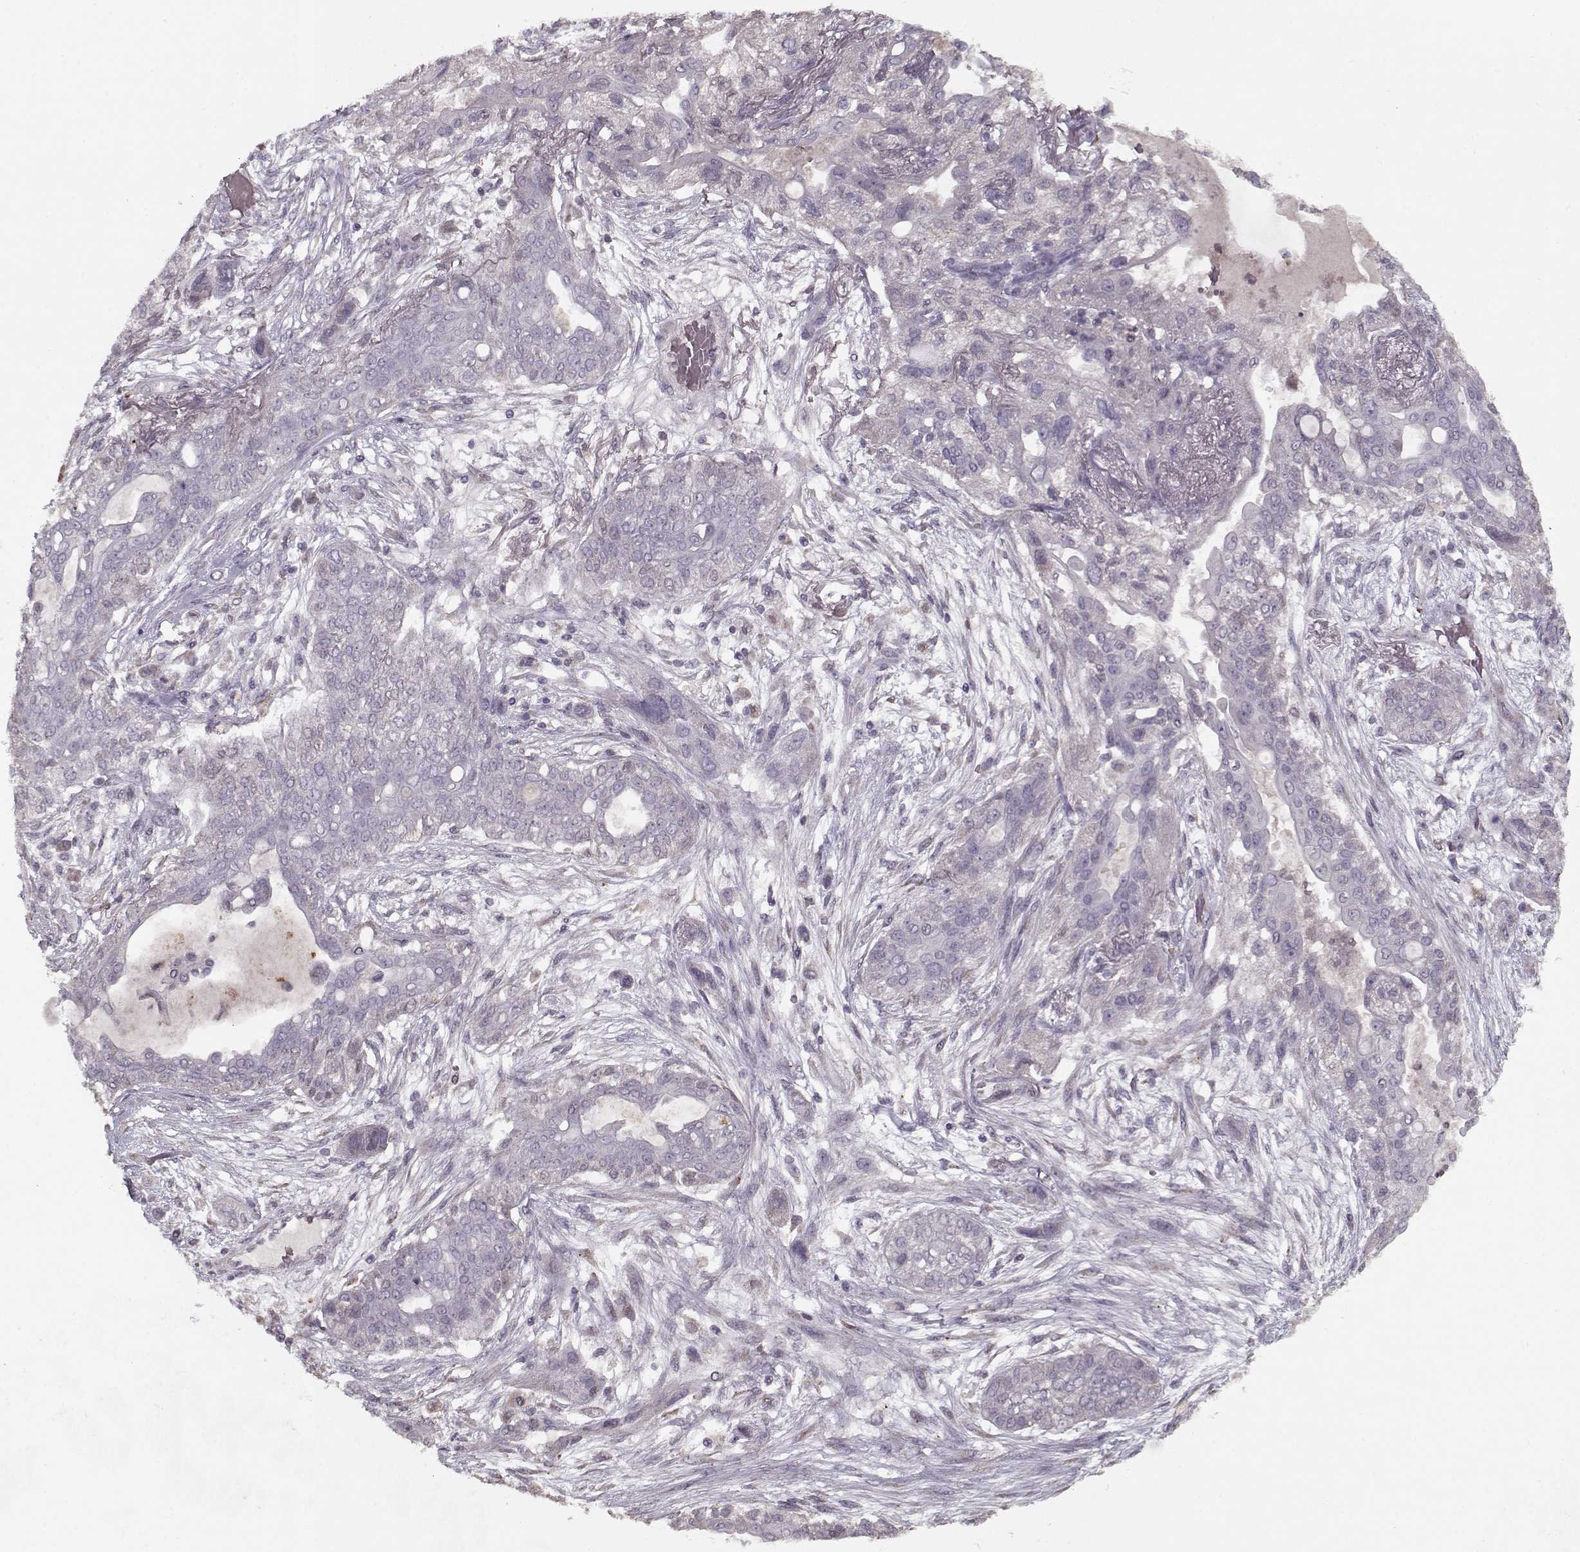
{"staining": {"intensity": "negative", "quantity": "none", "location": "none"}, "tissue": "lung cancer", "cell_type": "Tumor cells", "image_type": "cancer", "snomed": [{"axis": "morphology", "description": "Squamous cell carcinoma, NOS"}, {"axis": "topography", "description": "Lung"}], "caption": "Lung cancer (squamous cell carcinoma) stained for a protein using immunohistochemistry (IHC) shows no staining tumor cells.", "gene": "LAMA2", "patient": {"sex": "female", "age": 70}}